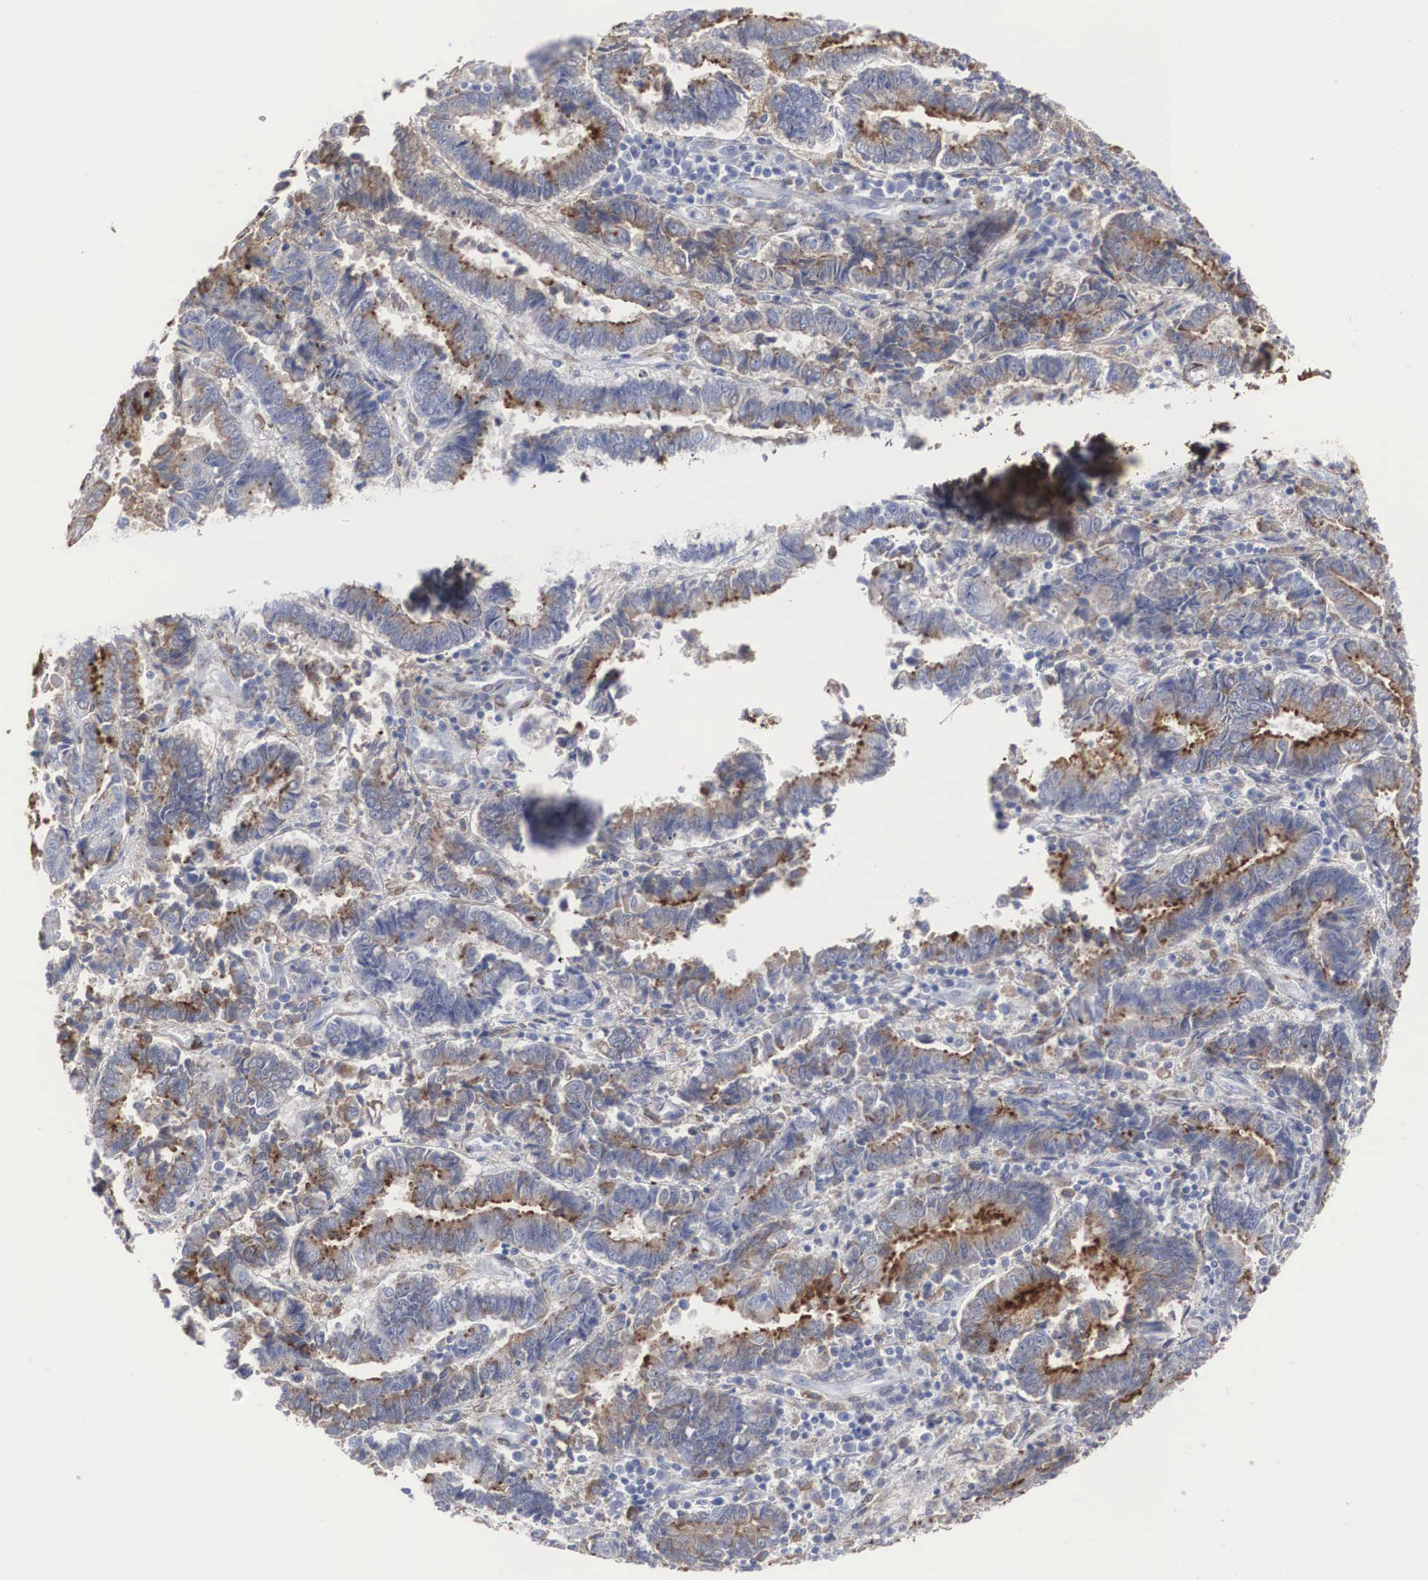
{"staining": {"intensity": "moderate", "quantity": "25%-75%", "location": "cytoplasmic/membranous"}, "tissue": "endometrial cancer", "cell_type": "Tumor cells", "image_type": "cancer", "snomed": [{"axis": "morphology", "description": "Adenocarcinoma, NOS"}, {"axis": "topography", "description": "Endometrium"}], "caption": "The photomicrograph shows a brown stain indicating the presence of a protein in the cytoplasmic/membranous of tumor cells in endometrial cancer (adenocarcinoma). (brown staining indicates protein expression, while blue staining denotes nuclei).", "gene": "LGALS3BP", "patient": {"sex": "female", "age": 75}}